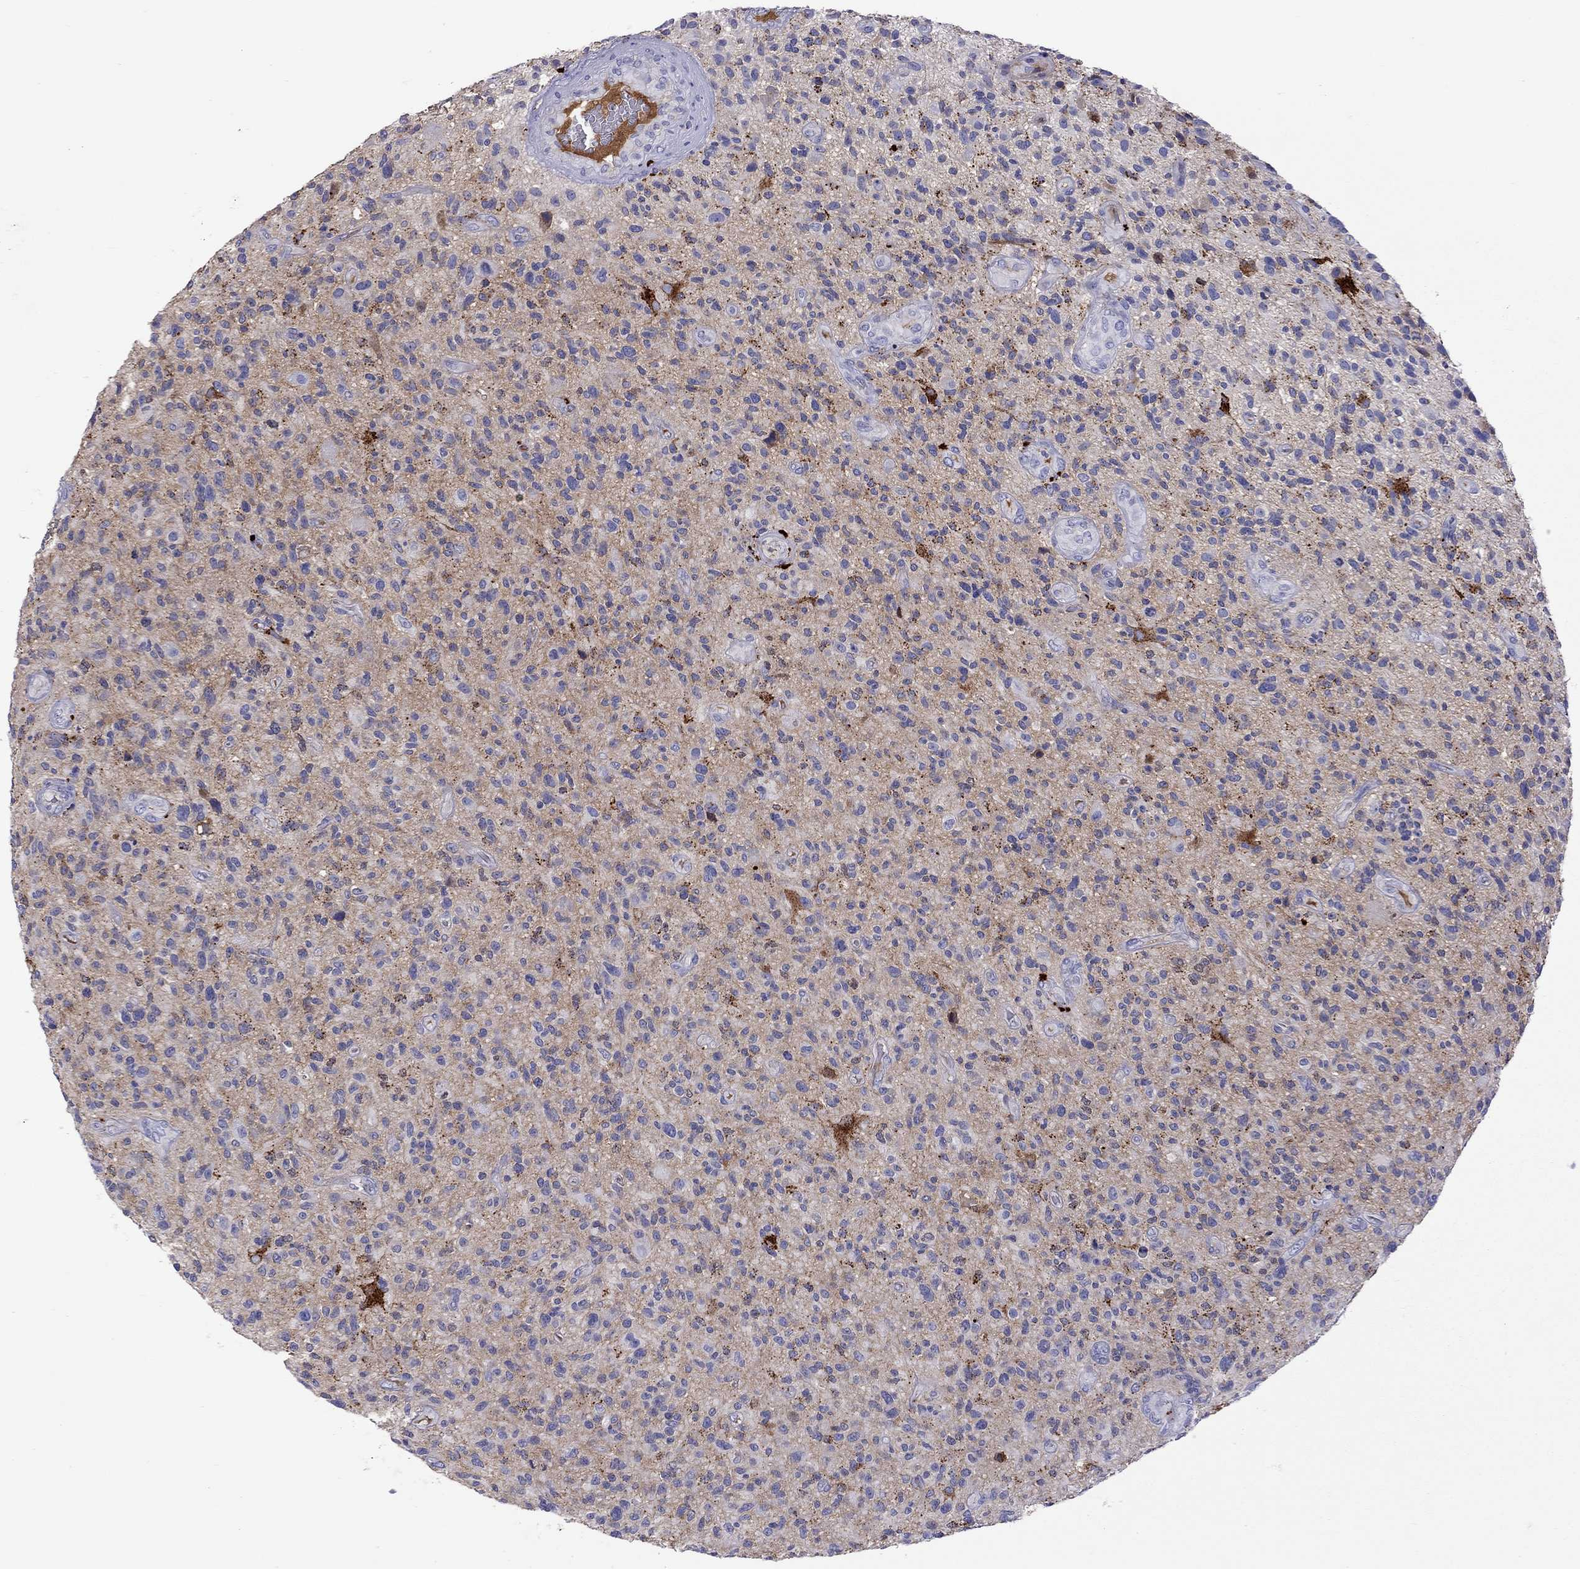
{"staining": {"intensity": "negative", "quantity": "none", "location": "none"}, "tissue": "glioma", "cell_type": "Tumor cells", "image_type": "cancer", "snomed": [{"axis": "morphology", "description": "Glioma, malignant, High grade"}, {"axis": "topography", "description": "Brain"}], "caption": "A histopathology image of human malignant glioma (high-grade) is negative for staining in tumor cells. Nuclei are stained in blue.", "gene": "SERPINA3", "patient": {"sex": "male", "age": 47}}